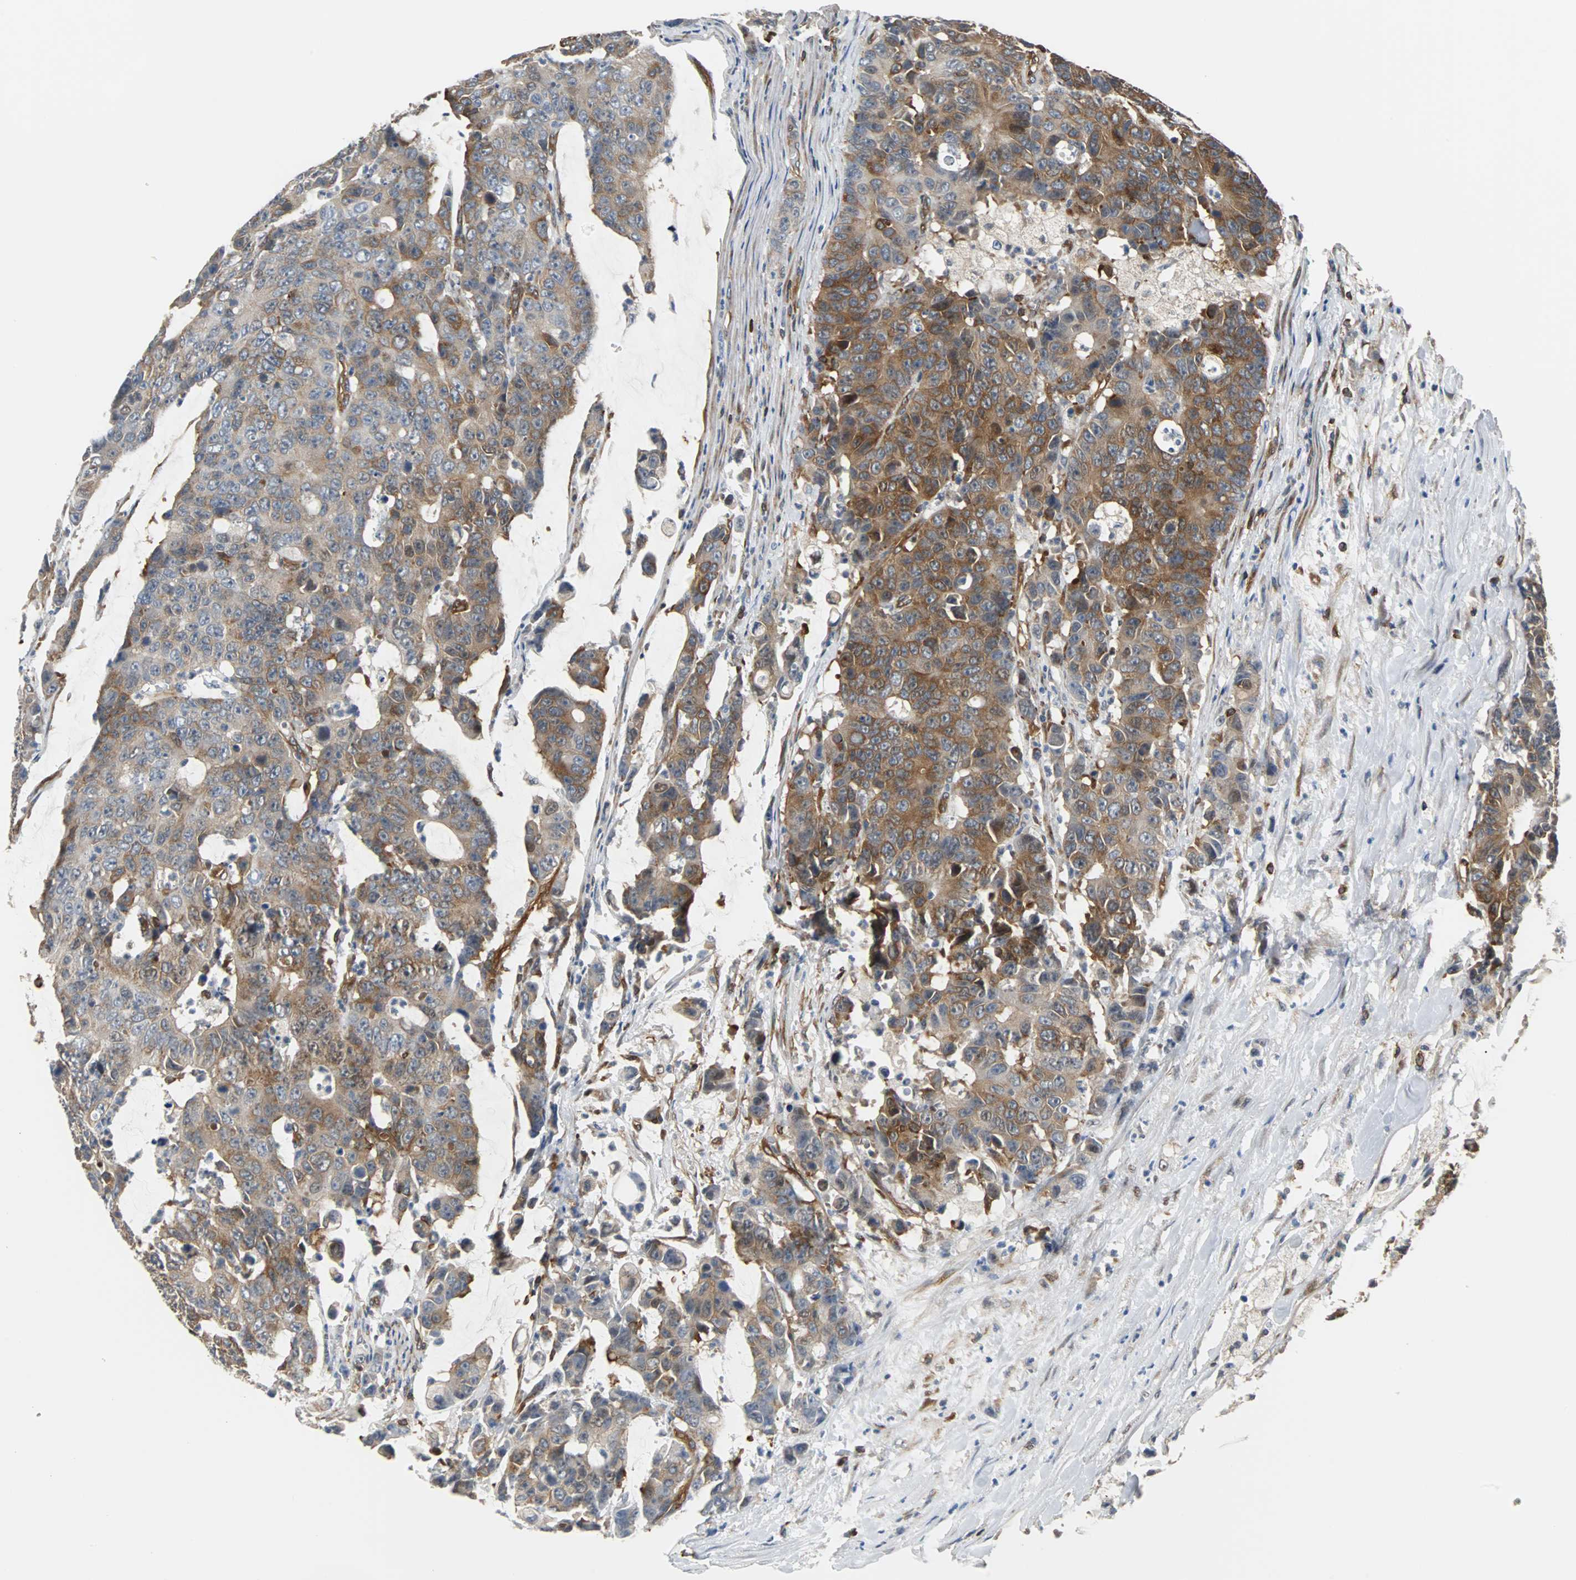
{"staining": {"intensity": "strong", "quantity": ">75%", "location": "cytoplasmic/membranous"}, "tissue": "colorectal cancer", "cell_type": "Tumor cells", "image_type": "cancer", "snomed": [{"axis": "morphology", "description": "Adenocarcinoma, NOS"}, {"axis": "topography", "description": "Colon"}], "caption": "A micrograph of colorectal cancer stained for a protein shows strong cytoplasmic/membranous brown staining in tumor cells. The protein is shown in brown color, while the nuclei are stained blue.", "gene": "RELA", "patient": {"sex": "female", "age": 86}}